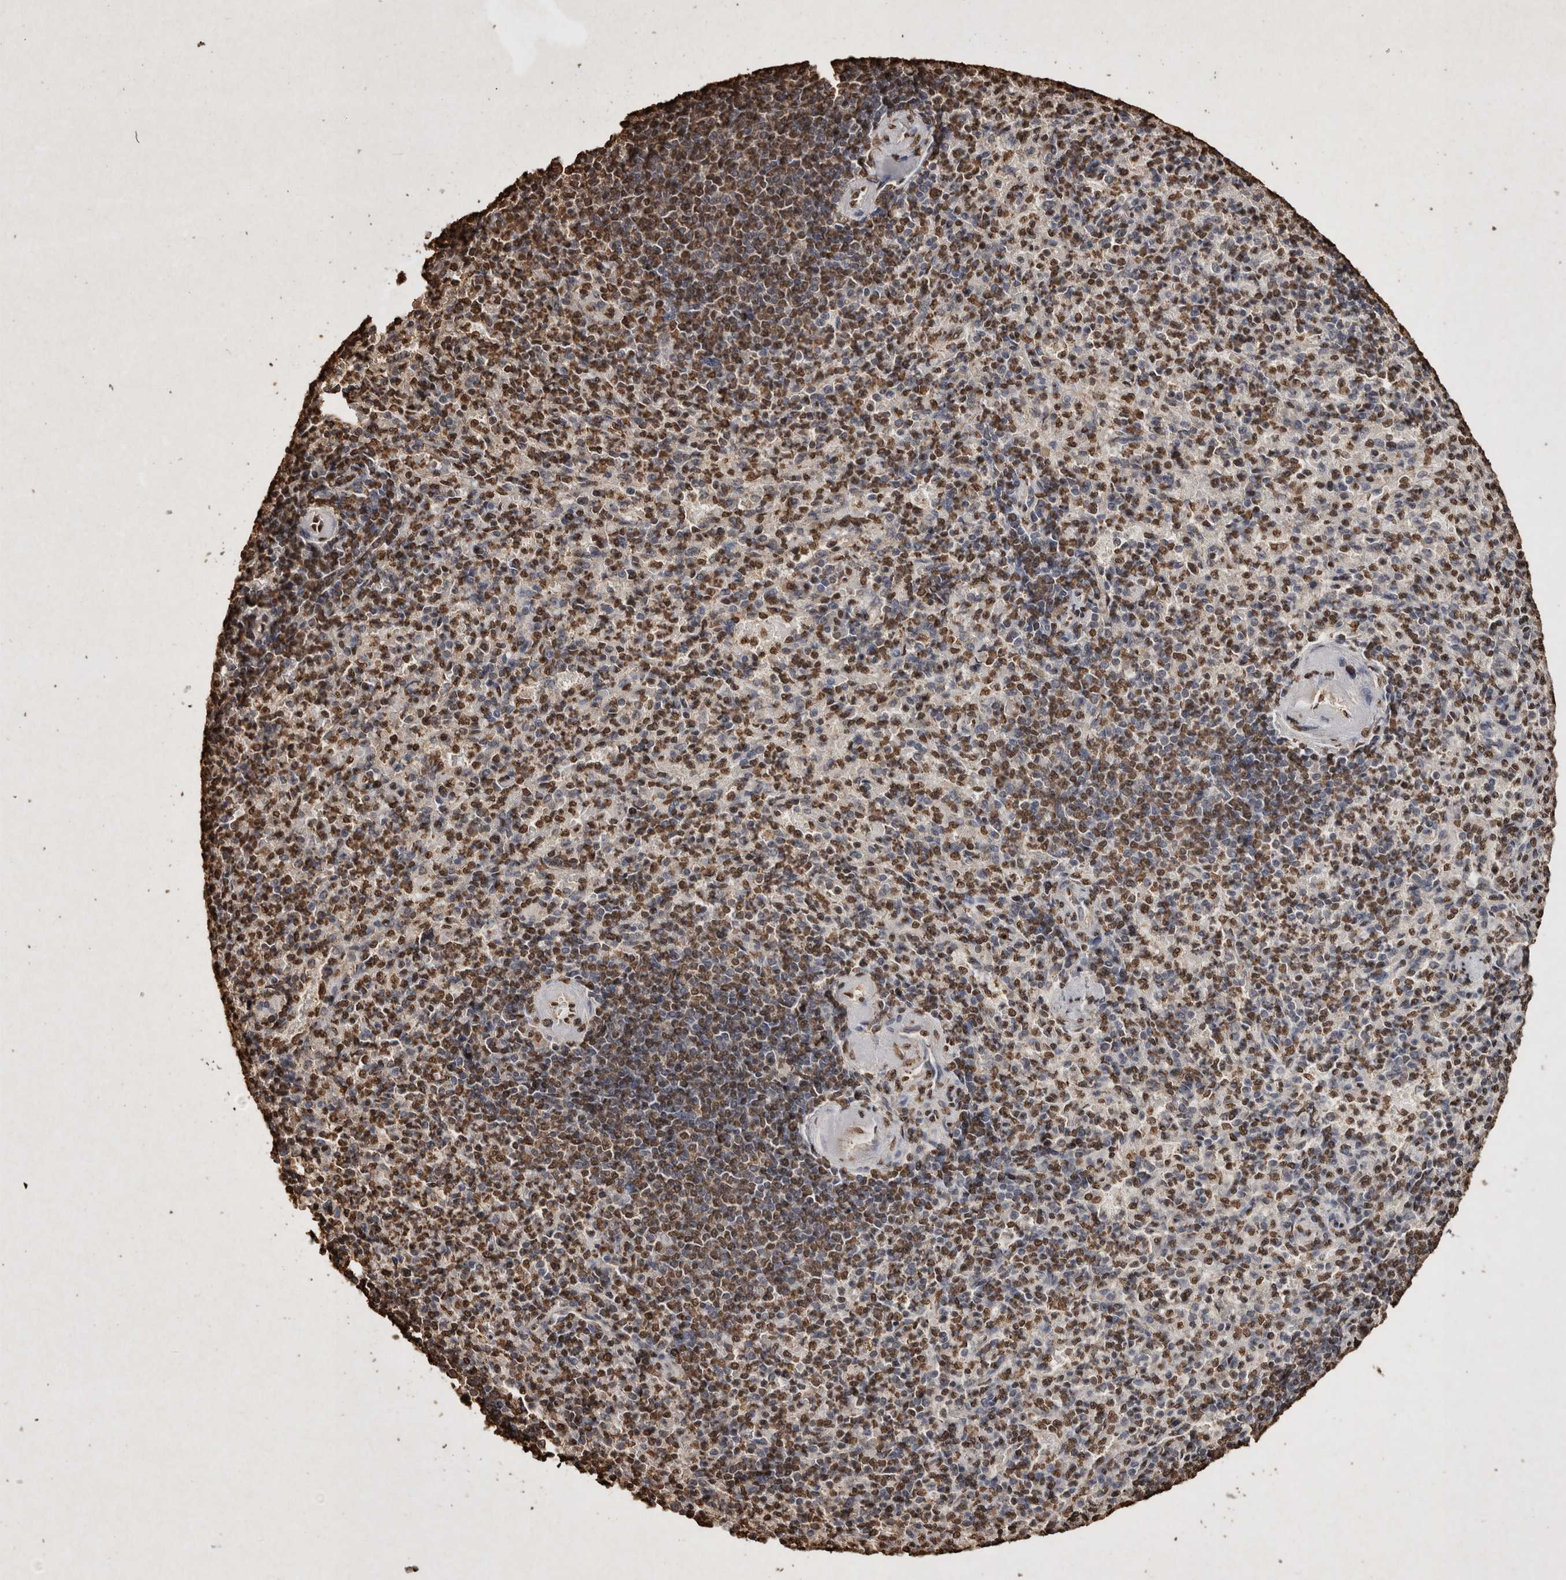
{"staining": {"intensity": "strong", "quantity": ">75%", "location": "nuclear"}, "tissue": "spleen", "cell_type": "Cells in red pulp", "image_type": "normal", "snomed": [{"axis": "morphology", "description": "Normal tissue, NOS"}, {"axis": "topography", "description": "Spleen"}], "caption": "Immunohistochemical staining of benign human spleen exhibits >75% levels of strong nuclear protein positivity in about >75% of cells in red pulp.", "gene": "FSTL3", "patient": {"sex": "female", "age": 74}}